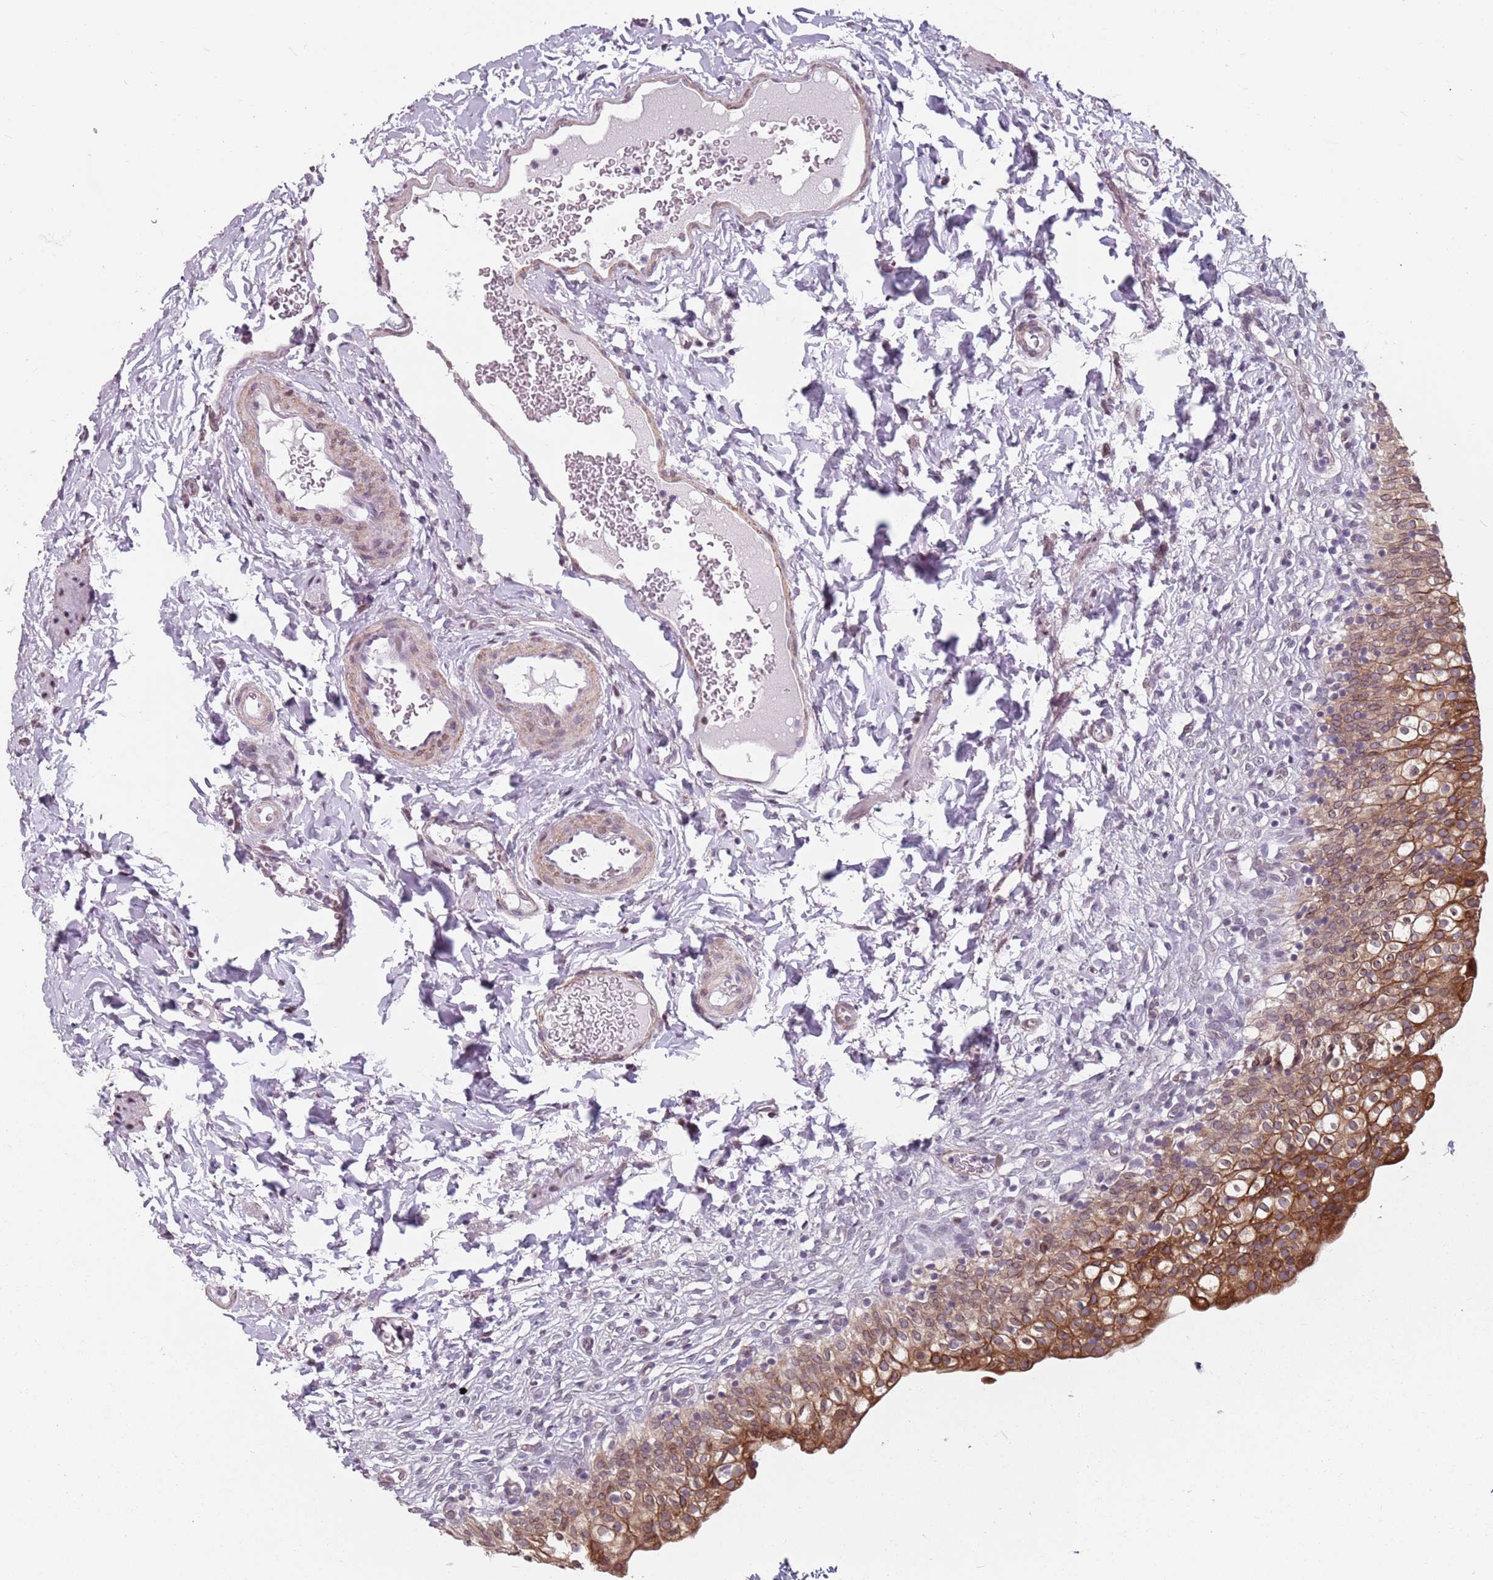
{"staining": {"intensity": "strong", "quantity": "25%-75%", "location": "cytoplasmic/membranous"}, "tissue": "urinary bladder", "cell_type": "Urothelial cells", "image_type": "normal", "snomed": [{"axis": "morphology", "description": "Normal tissue, NOS"}, {"axis": "topography", "description": "Urinary bladder"}], "caption": "Human urinary bladder stained with a brown dye exhibits strong cytoplasmic/membranous positive expression in approximately 25%-75% of urothelial cells.", "gene": "TMC4", "patient": {"sex": "male", "age": 55}}